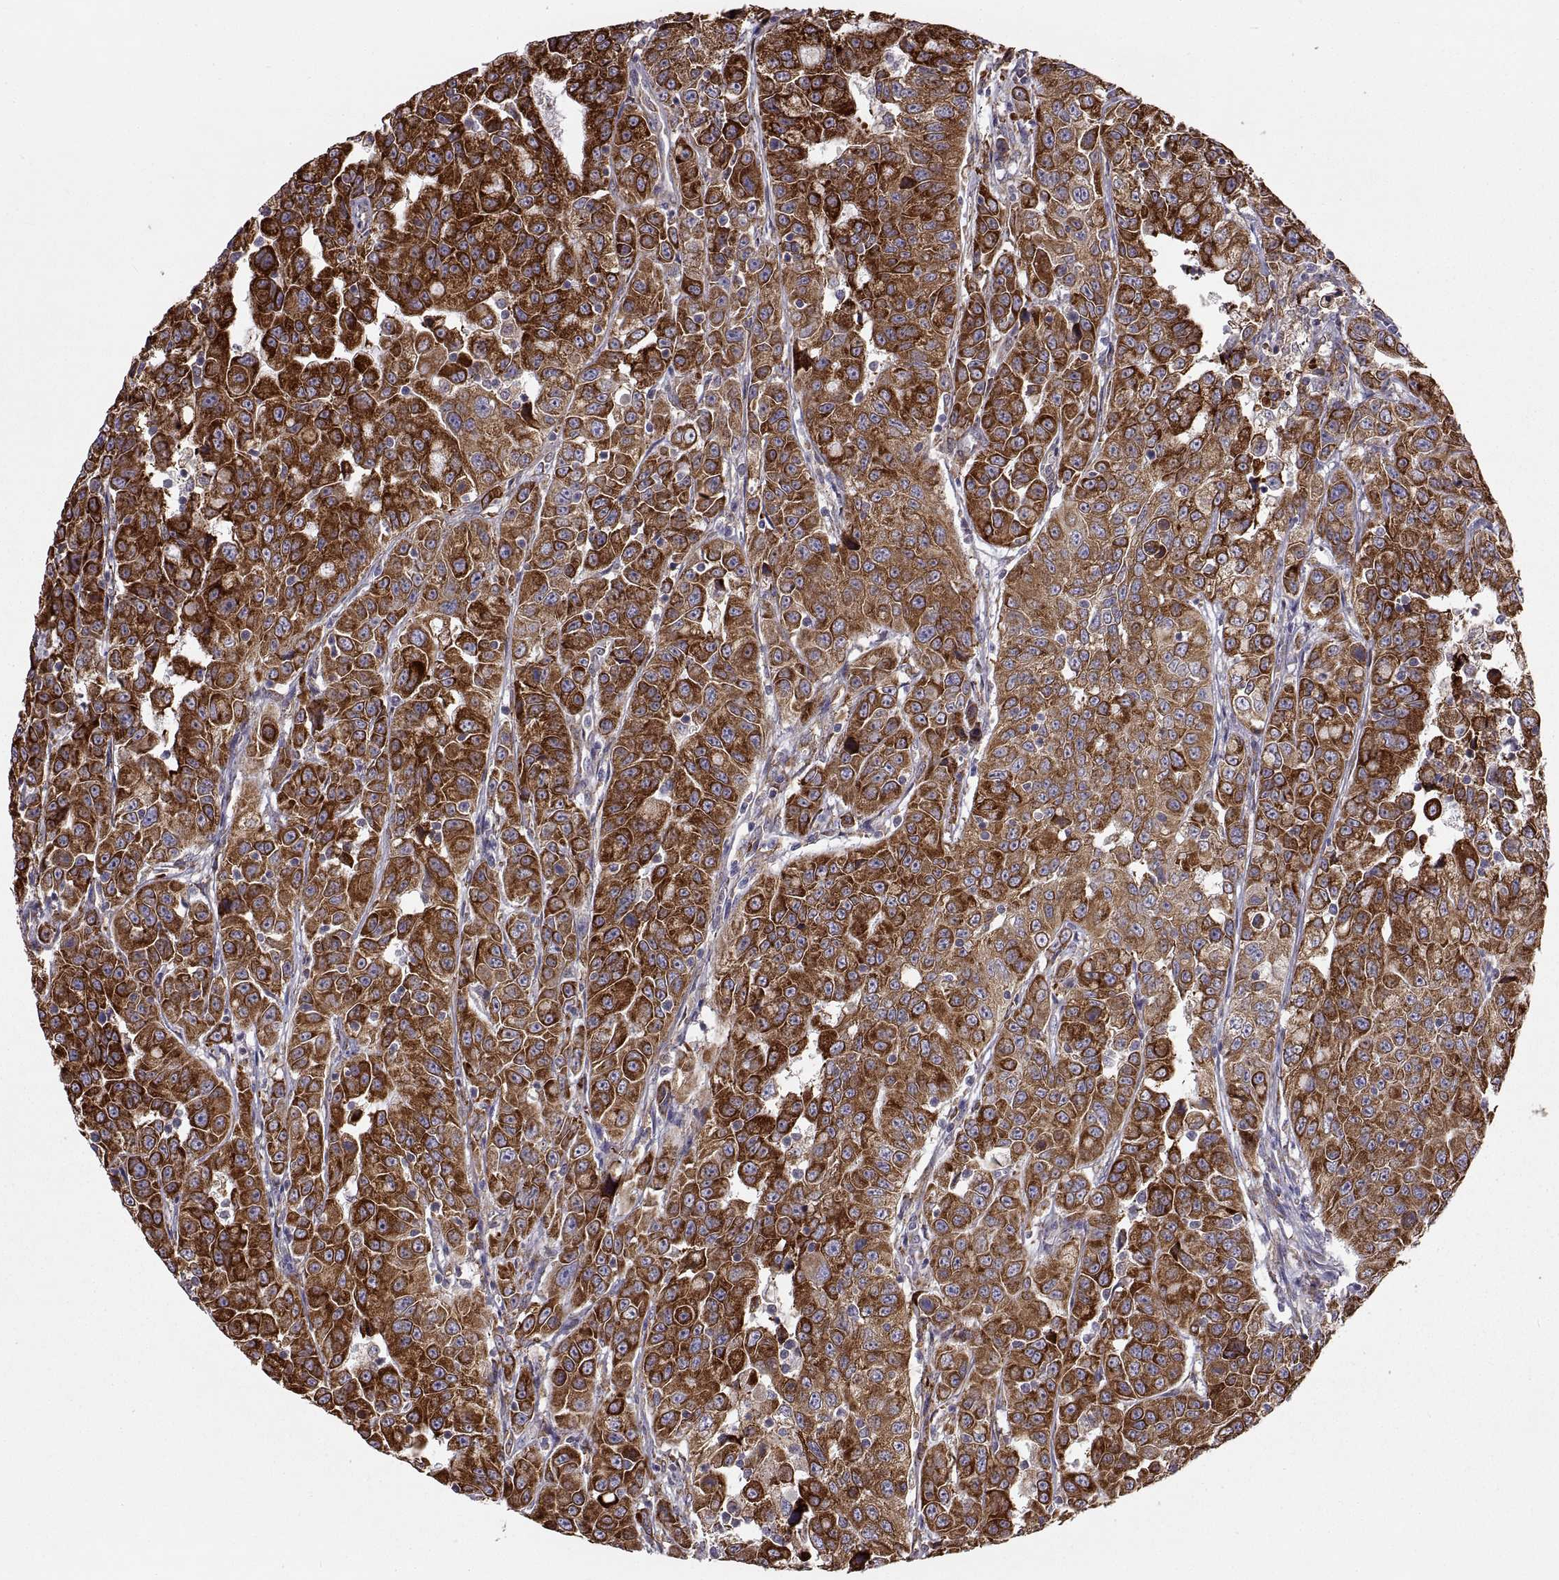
{"staining": {"intensity": "strong", "quantity": ">75%", "location": "cytoplasmic/membranous"}, "tissue": "urothelial cancer", "cell_type": "Tumor cells", "image_type": "cancer", "snomed": [{"axis": "morphology", "description": "Urothelial carcinoma, NOS"}, {"axis": "morphology", "description": "Urothelial carcinoma, High grade"}, {"axis": "topography", "description": "Urinary bladder"}], "caption": "The micrograph exhibits a brown stain indicating the presence of a protein in the cytoplasmic/membranous of tumor cells in transitional cell carcinoma.", "gene": "PLEKHB2", "patient": {"sex": "female", "age": 73}}